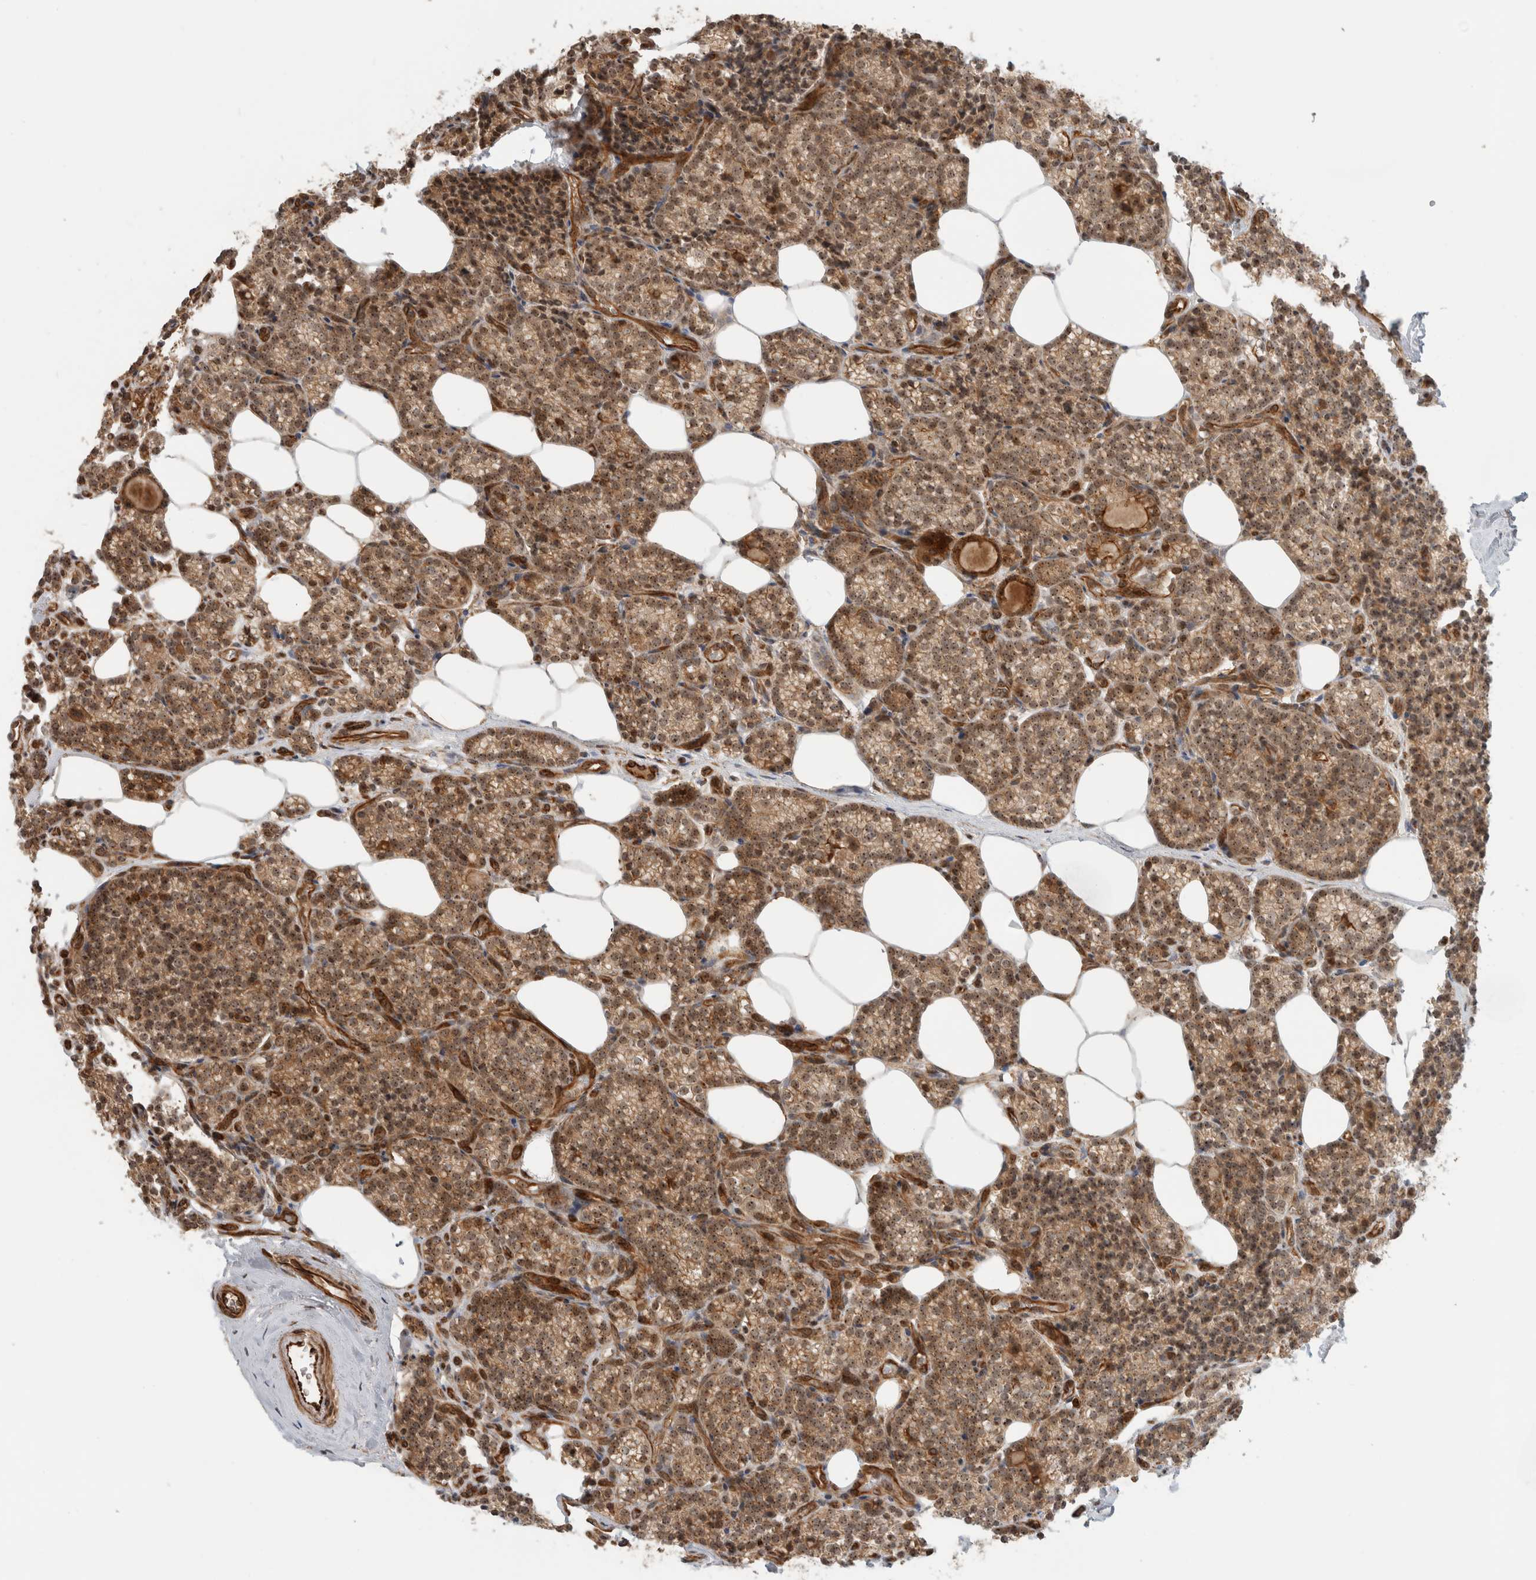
{"staining": {"intensity": "moderate", "quantity": ">75%", "location": "cytoplasmic/membranous,nuclear"}, "tissue": "parathyroid gland", "cell_type": "Glandular cells", "image_type": "normal", "snomed": [{"axis": "morphology", "description": "Normal tissue, NOS"}, {"axis": "topography", "description": "Parathyroid gland"}], "caption": "Moderate cytoplasmic/membranous,nuclear protein staining is present in about >75% of glandular cells in parathyroid gland.", "gene": "WASF2", "patient": {"sex": "male", "age": 85}}